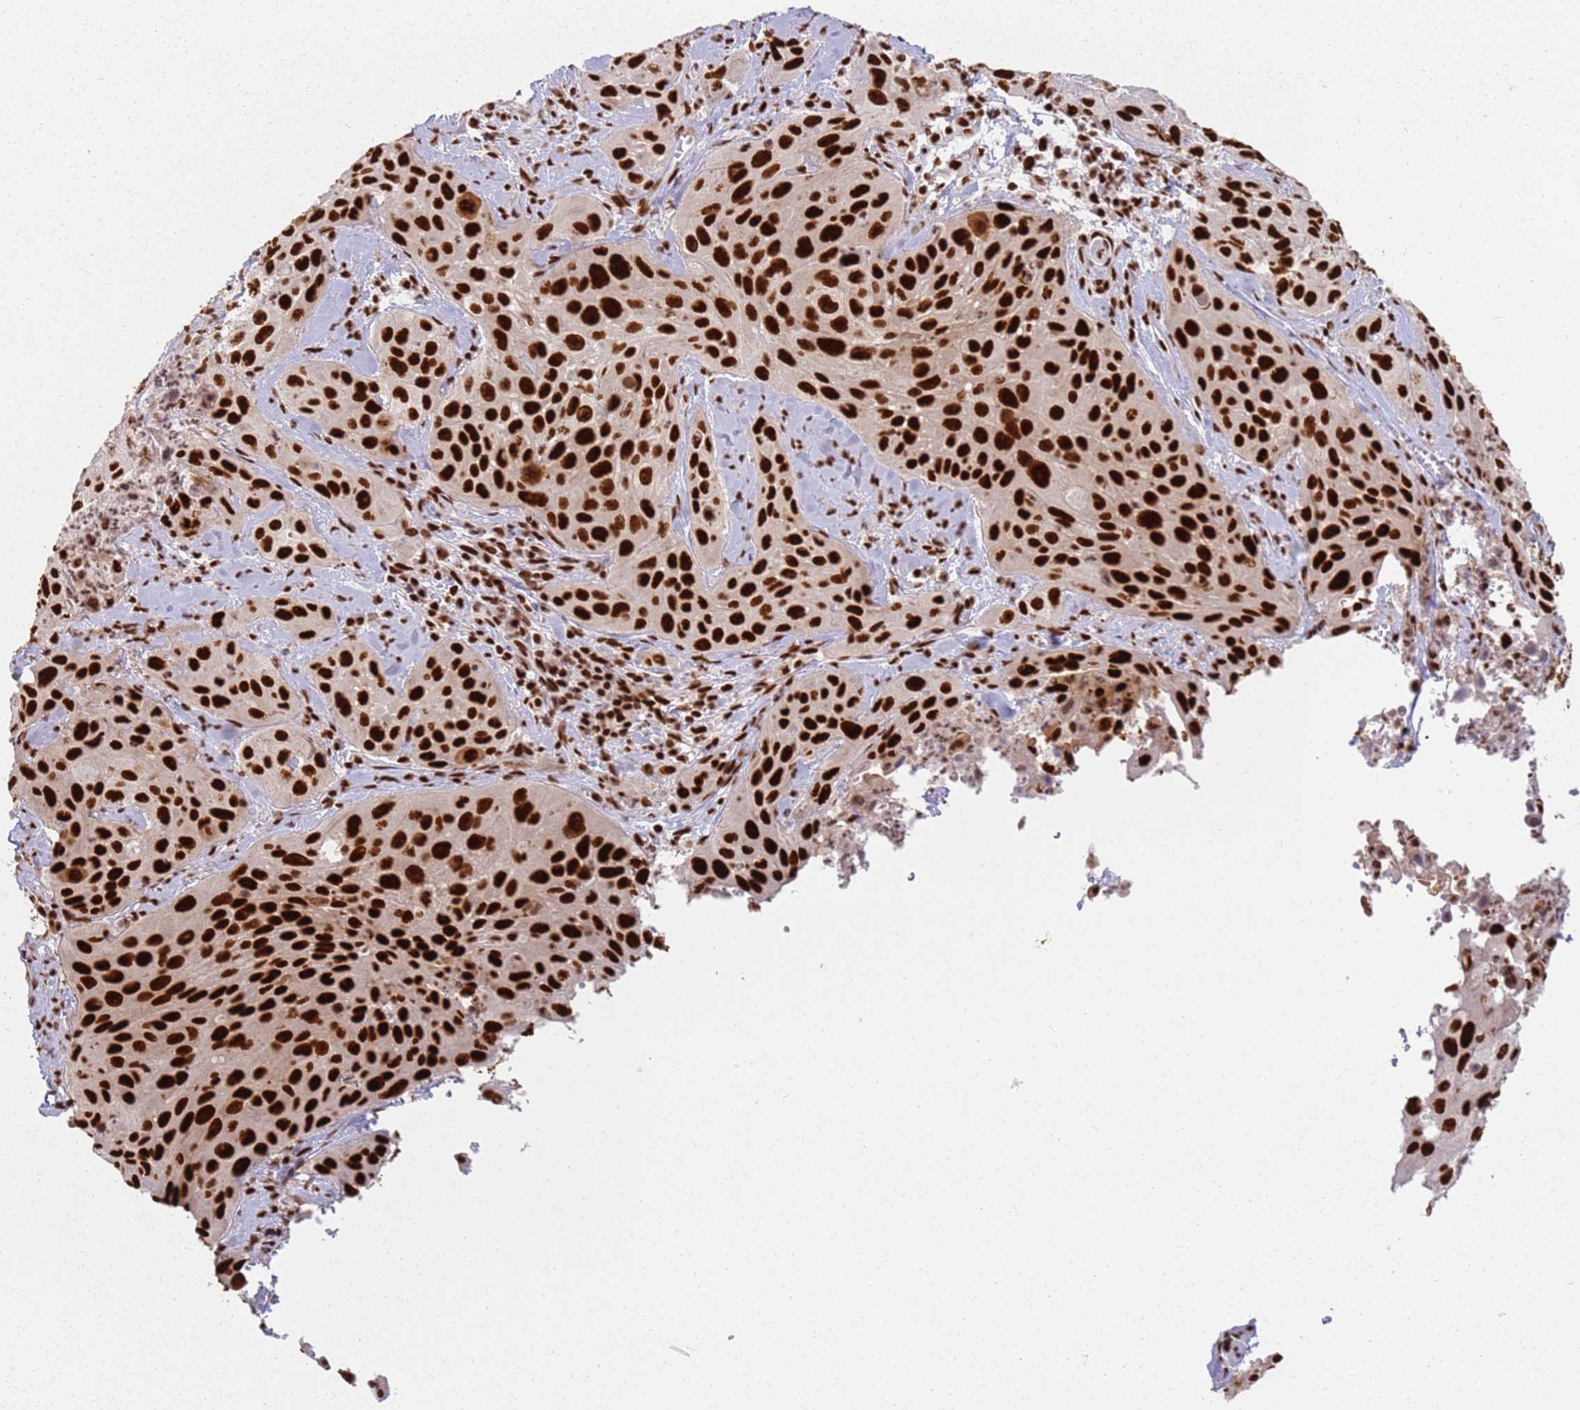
{"staining": {"intensity": "strong", "quantity": ">75%", "location": "nuclear"}, "tissue": "cervical cancer", "cell_type": "Tumor cells", "image_type": "cancer", "snomed": [{"axis": "morphology", "description": "Squamous cell carcinoma, NOS"}, {"axis": "topography", "description": "Cervix"}], "caption": "A brown stain labels strong nuclear positivity of a protein in cervical squamous cell carcinoma tumor cells.", "gene": "TENT4A", "patient": {"sex": "female", "age": 42}}